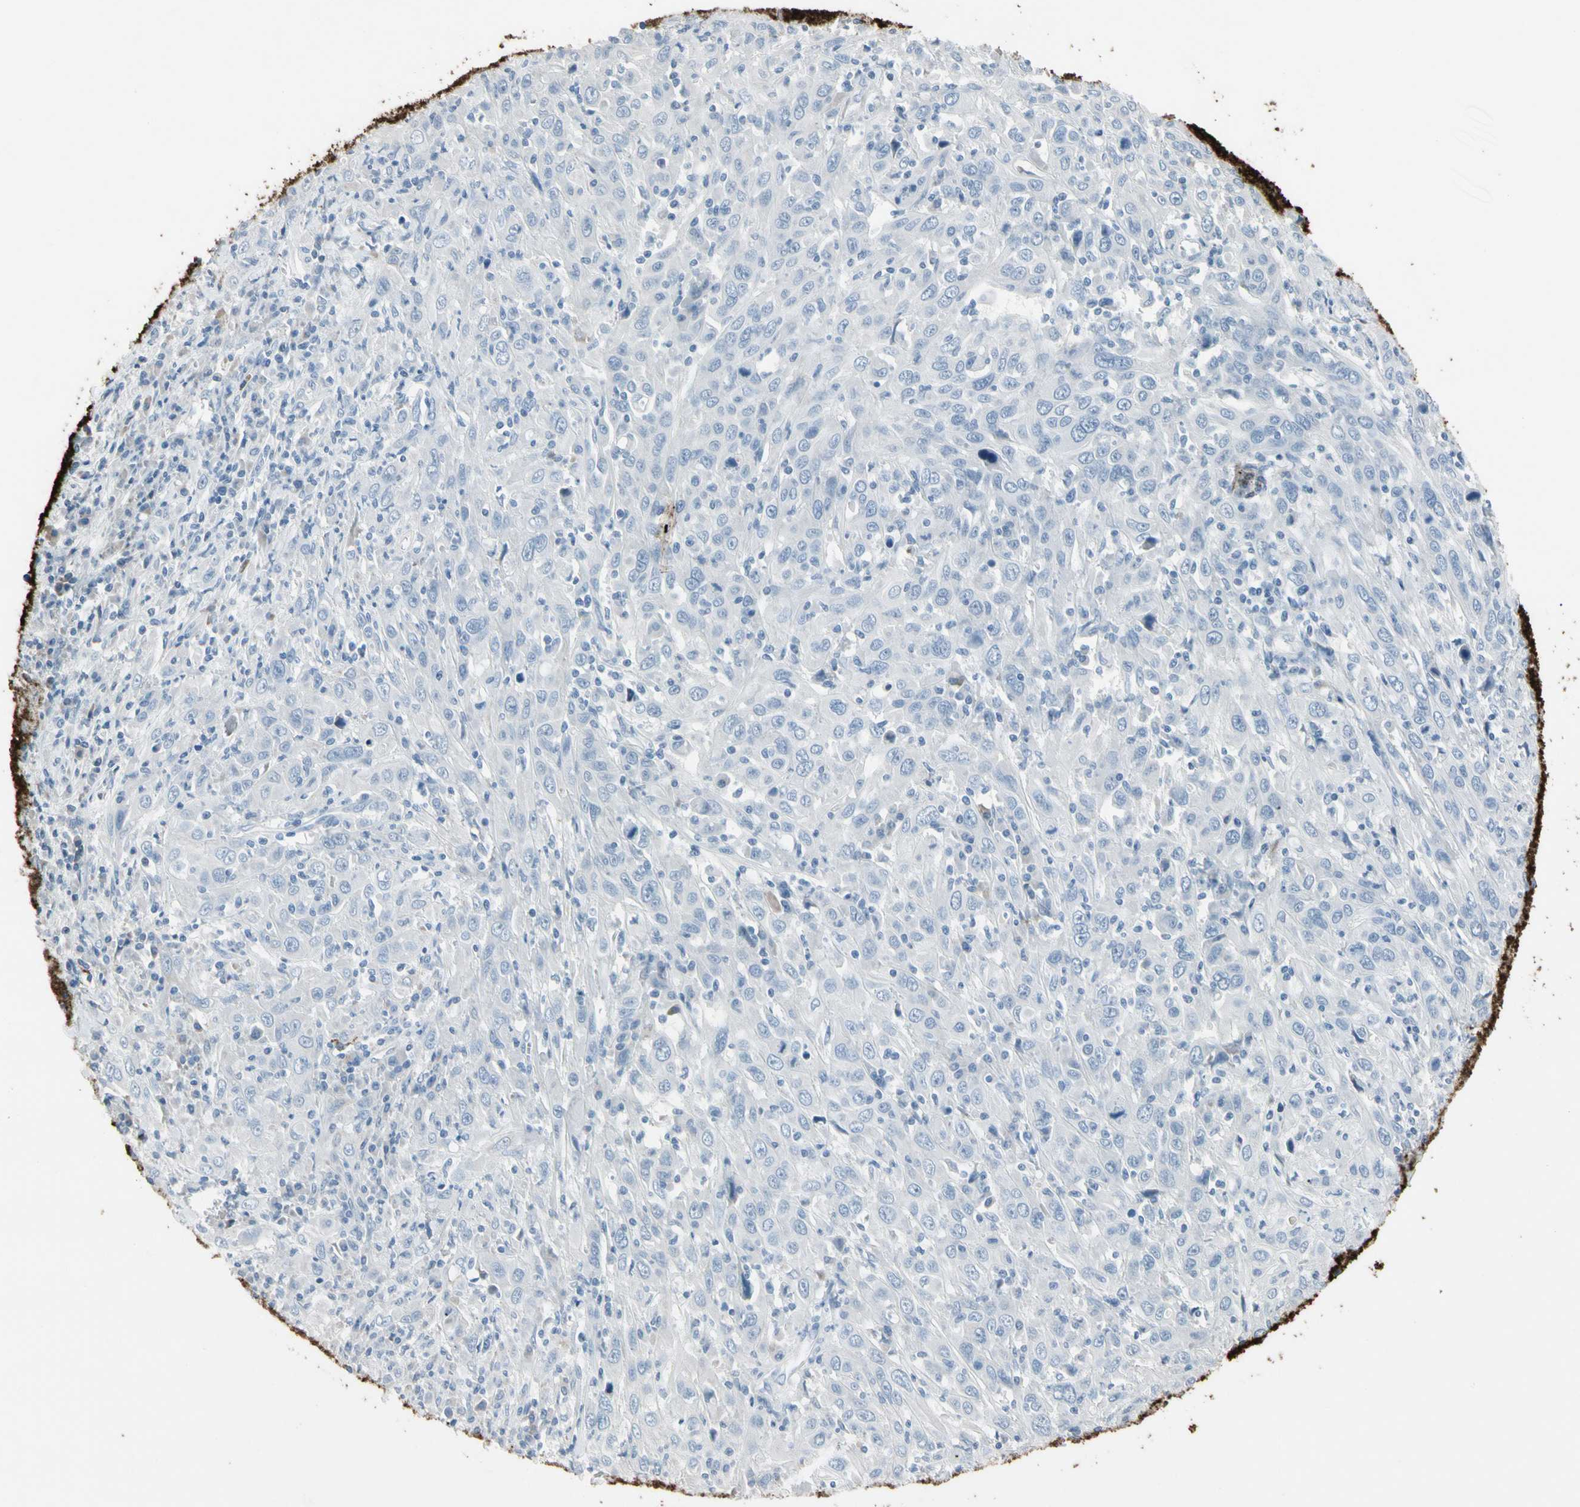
{"staining": {"intensity": "negative", "quantity": "none", "location": "none"}, "tissue": "cervical cancer", "cell_type": "Tumor cells", "image_type": "cancer", "snomed": [{"axis": "morphology", "description": "Squamous cell carcinoma, NOS"}, {"axis": "topography", "description": "Cervix"}], "caption": "This is an immunohistochemistry (IHC) image of human squamous cell carcinoma (cervical). There is no expression in tumor cells.", "gene": "PIGR", "patient": {"sex": "female", "age": 46}}